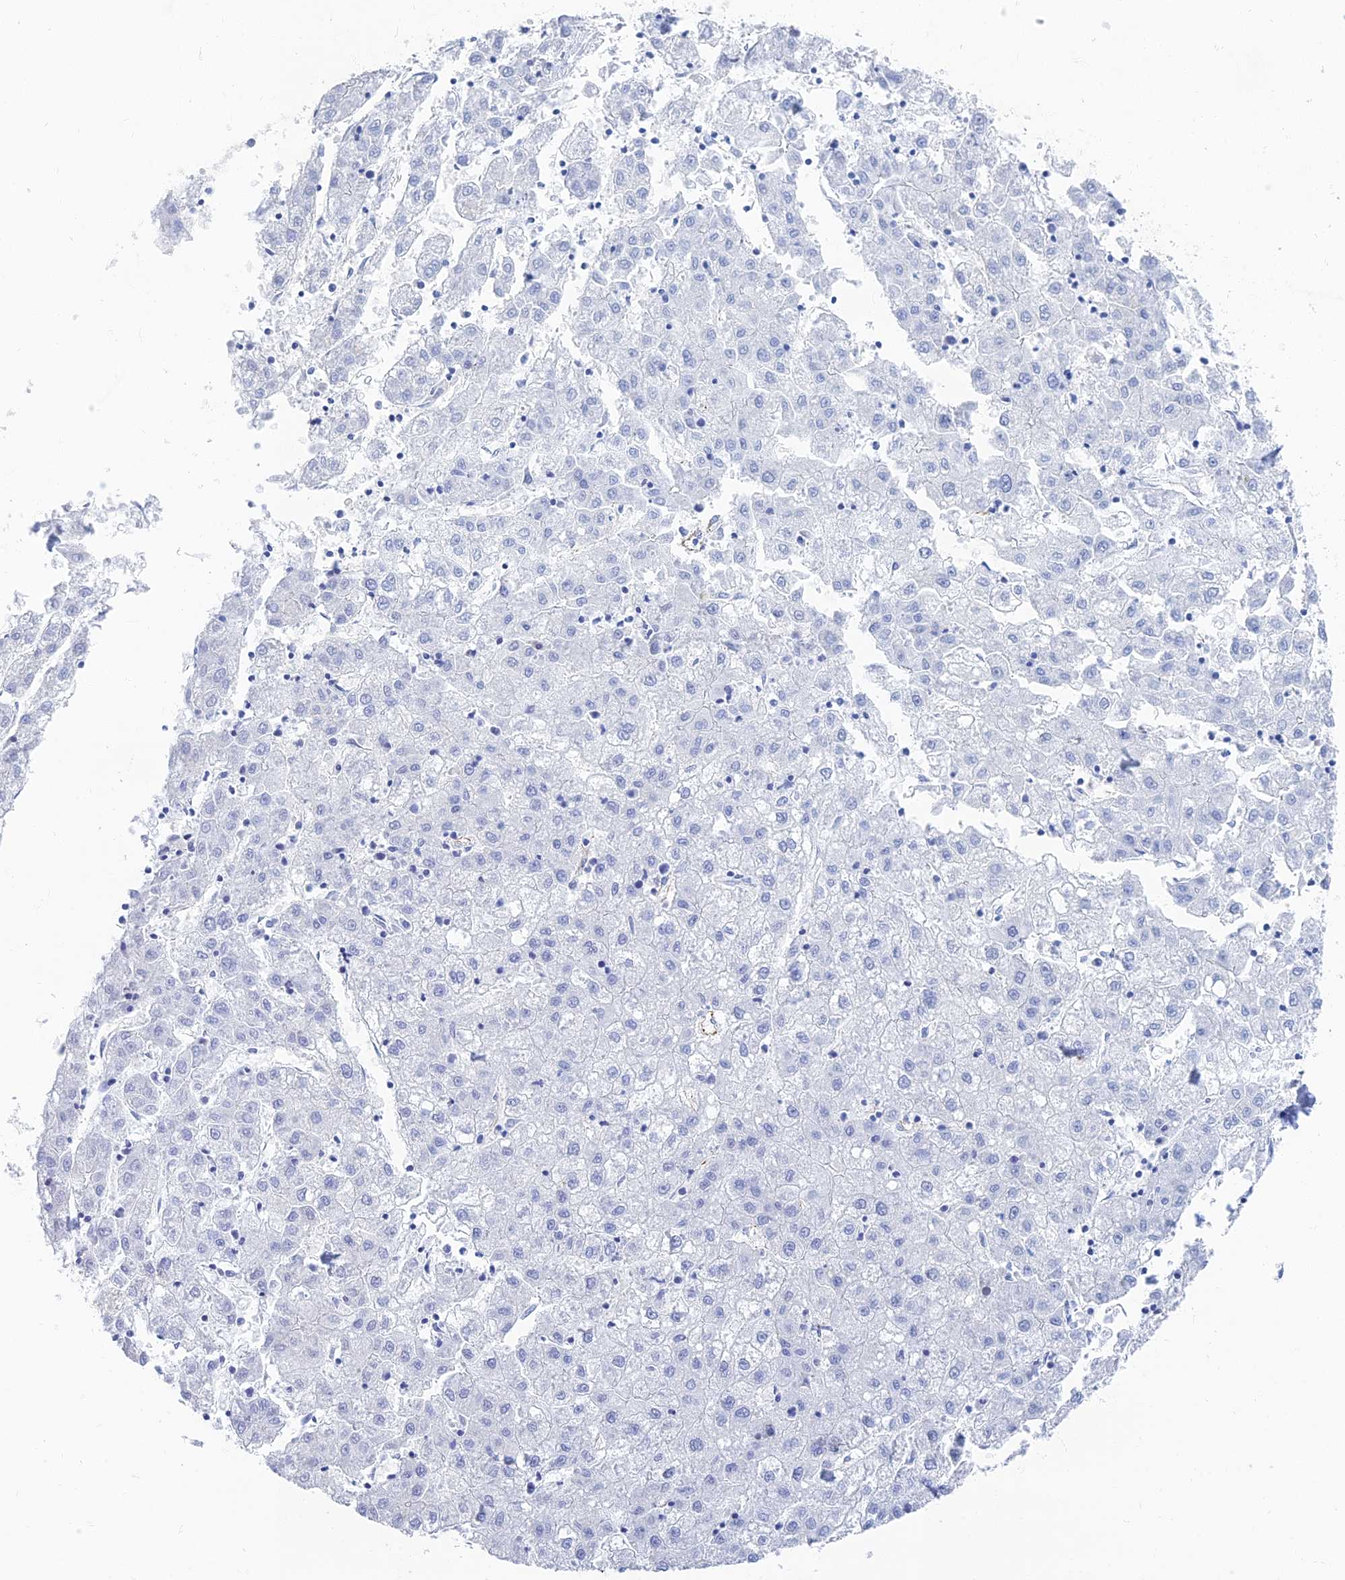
{"staining": {"intensity": "negative", "quantity": "none", "location": "none"}, "tissue": "liver cancer", "cell_type": "Tumor cells", "image_type": "cancer", "snomed": [{"axis": "morphology", "description": "Carcinoma, Hepatocellular, NOS"}, {"axis": "topography", "description": "Liver"}], "caption": "This is an immunohistochemistry histopathology image of liver hepatocellular carcinoma. There is no expression in tumor cells.", "gene": "RMC1", "patient": {"sex": "male", "age": 72}}